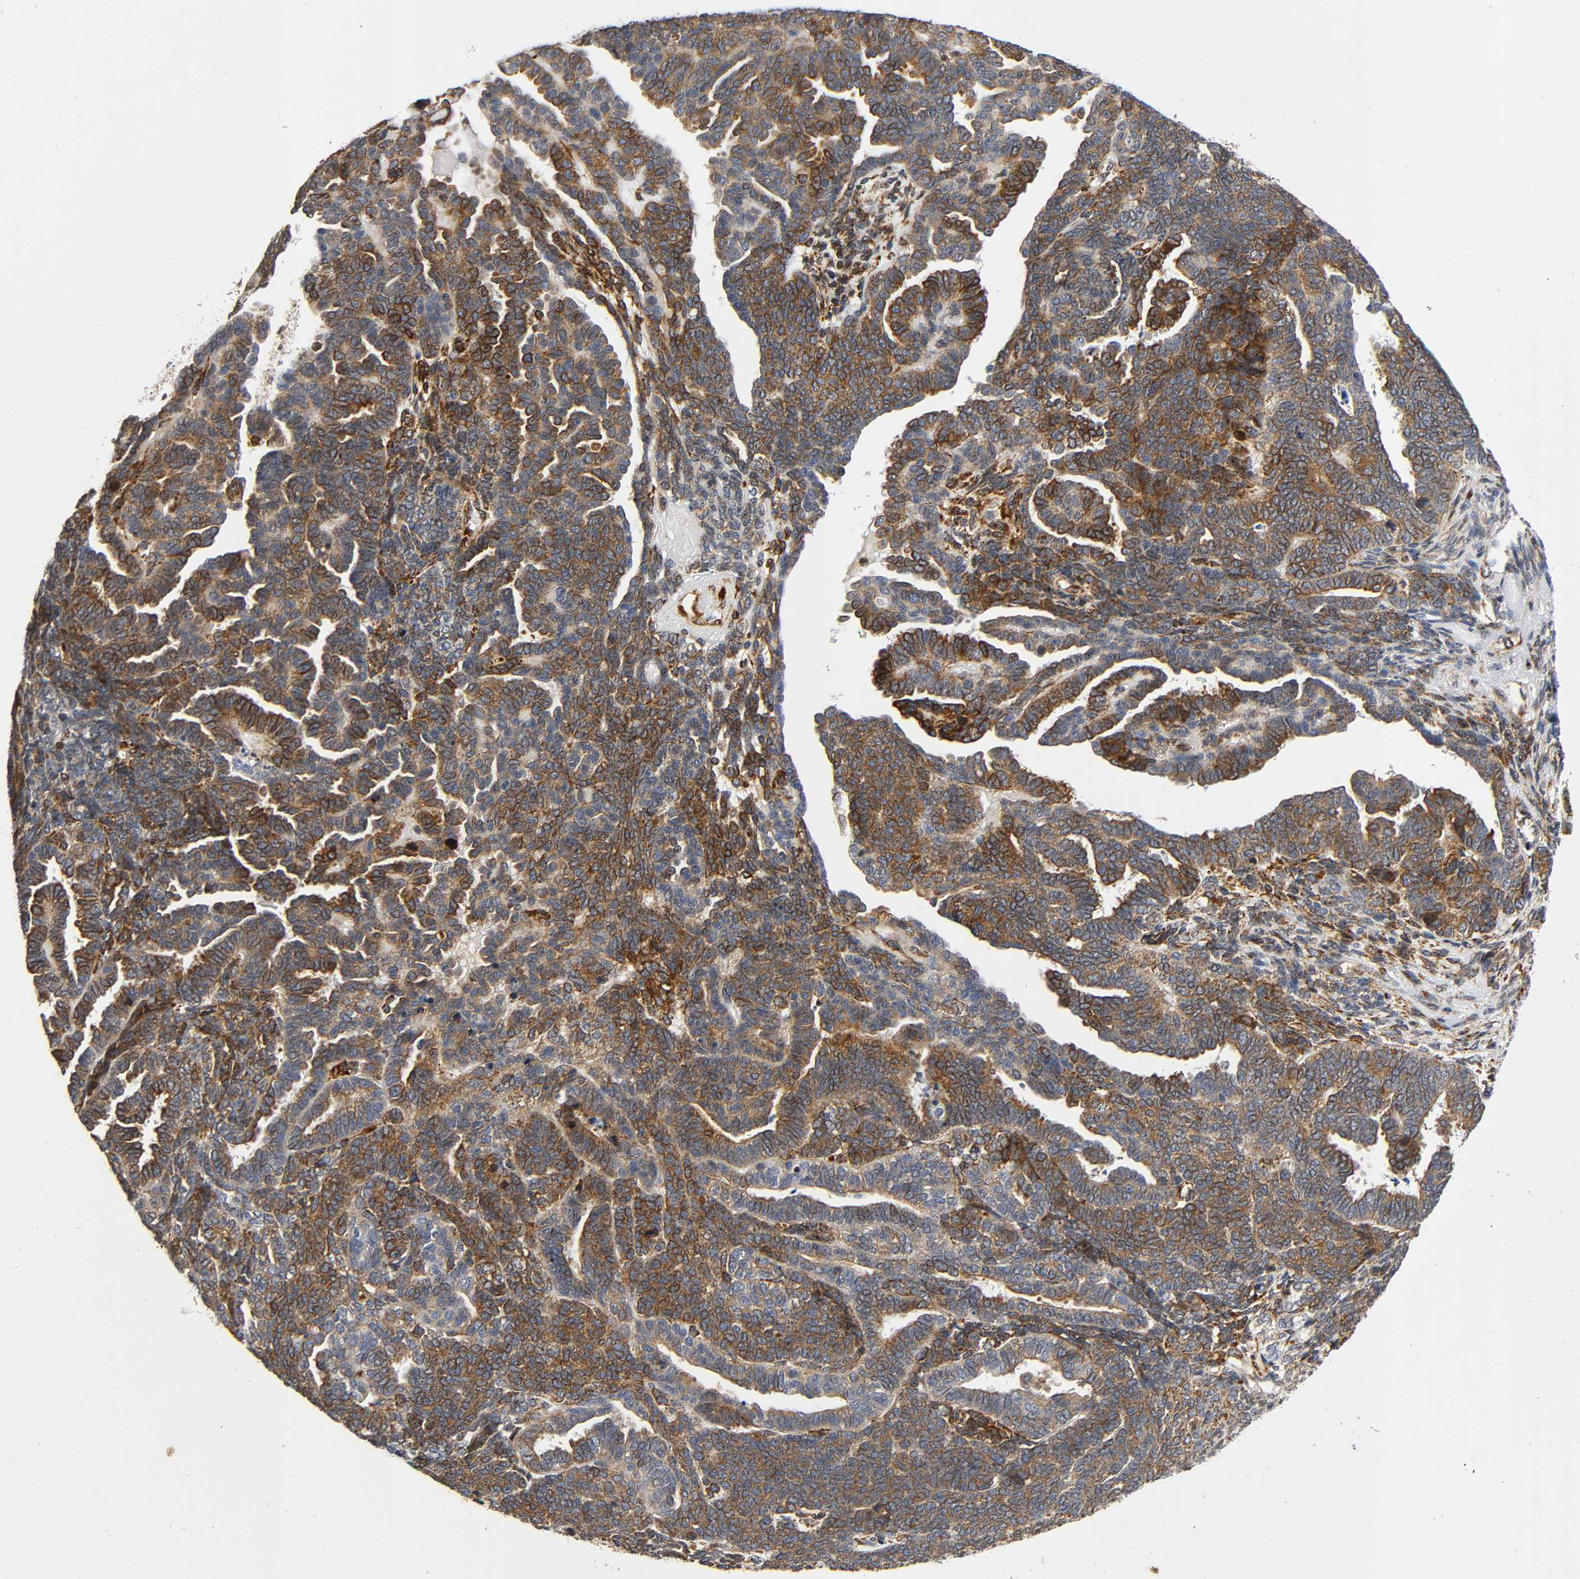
{"staining": {"intensity": "strong", "quantity": ">75%", "location": "cytoplasmic/membranous"}, "tissue": "endometrial cancer", "cell_type": "Tumor cells", "image_type": "cancer", "snomed": [{"axis": "morphology", "description": "Neoplasm, malignant, NOS"}, {"axis": "topography", "description": "Endometrium"}], "caption": "Human endometrial cancer (neoplasm (malignant)) stained with a brown dye demonstrates strong cytoplasmic/membranous positive positivity in about >75% of tumor cells.", "gene": "SOS2", "patient": {"sex": "female", "age": 74}}